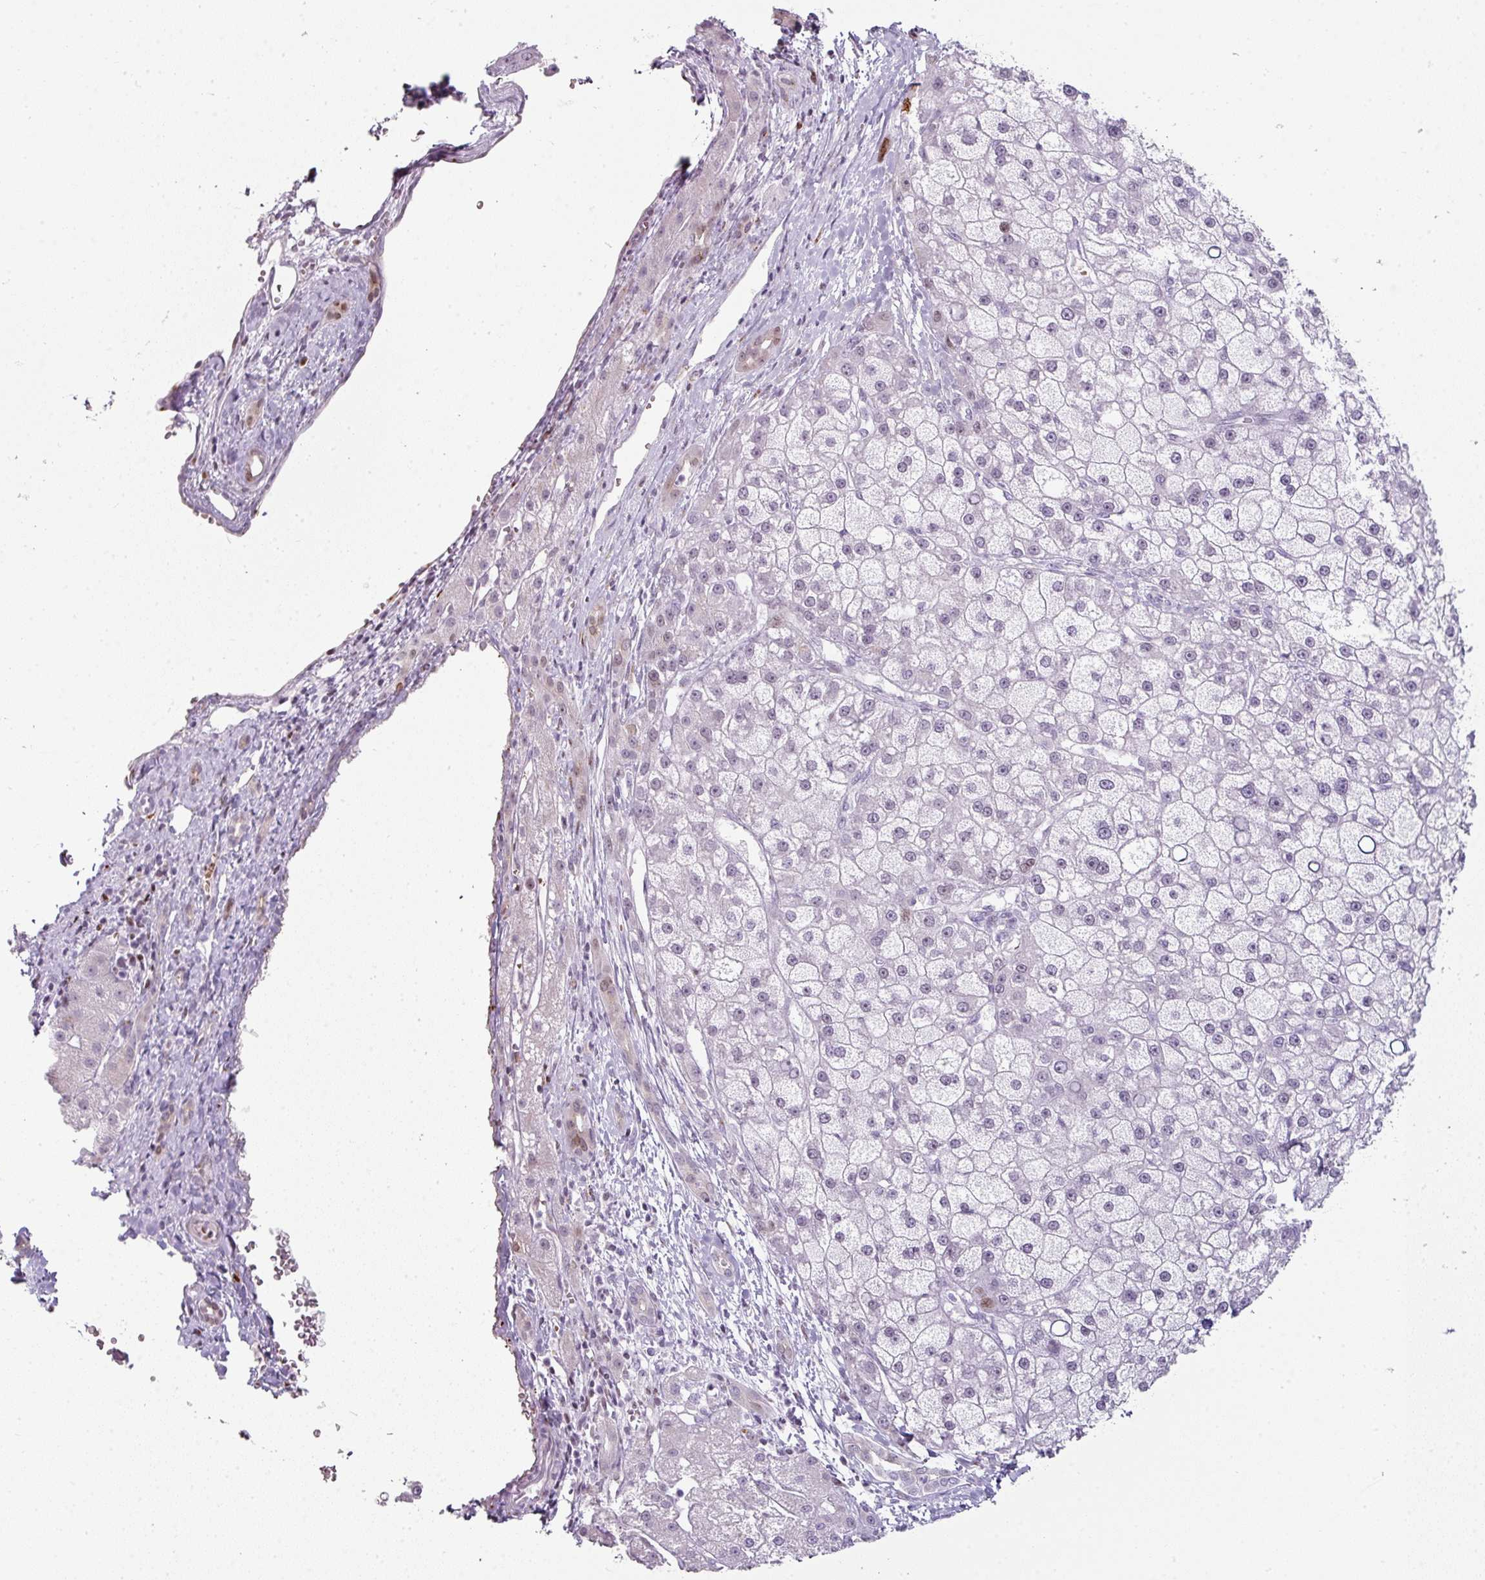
{"staining": {"intensity": "negative", "quantity": "none", "location": "none"}, "tissue": "liver cancer", "cell_type": "Tumor cells", "image_type": "cancer", "snomed": [{"axis": "morphology", "description": "Carcinoma, Hepatocellular, NOS"}, {"axis": "topography", "description": "Liver"}], "caption": "Immunohistochemistry photomicrograph of neoplastic tissue: liver hepatocellular carcinoma stained with DAB reveals no significant protein staining in tumor cells.", "gene": "SYT8", "patient": {"sex": "male", "age": 67}}